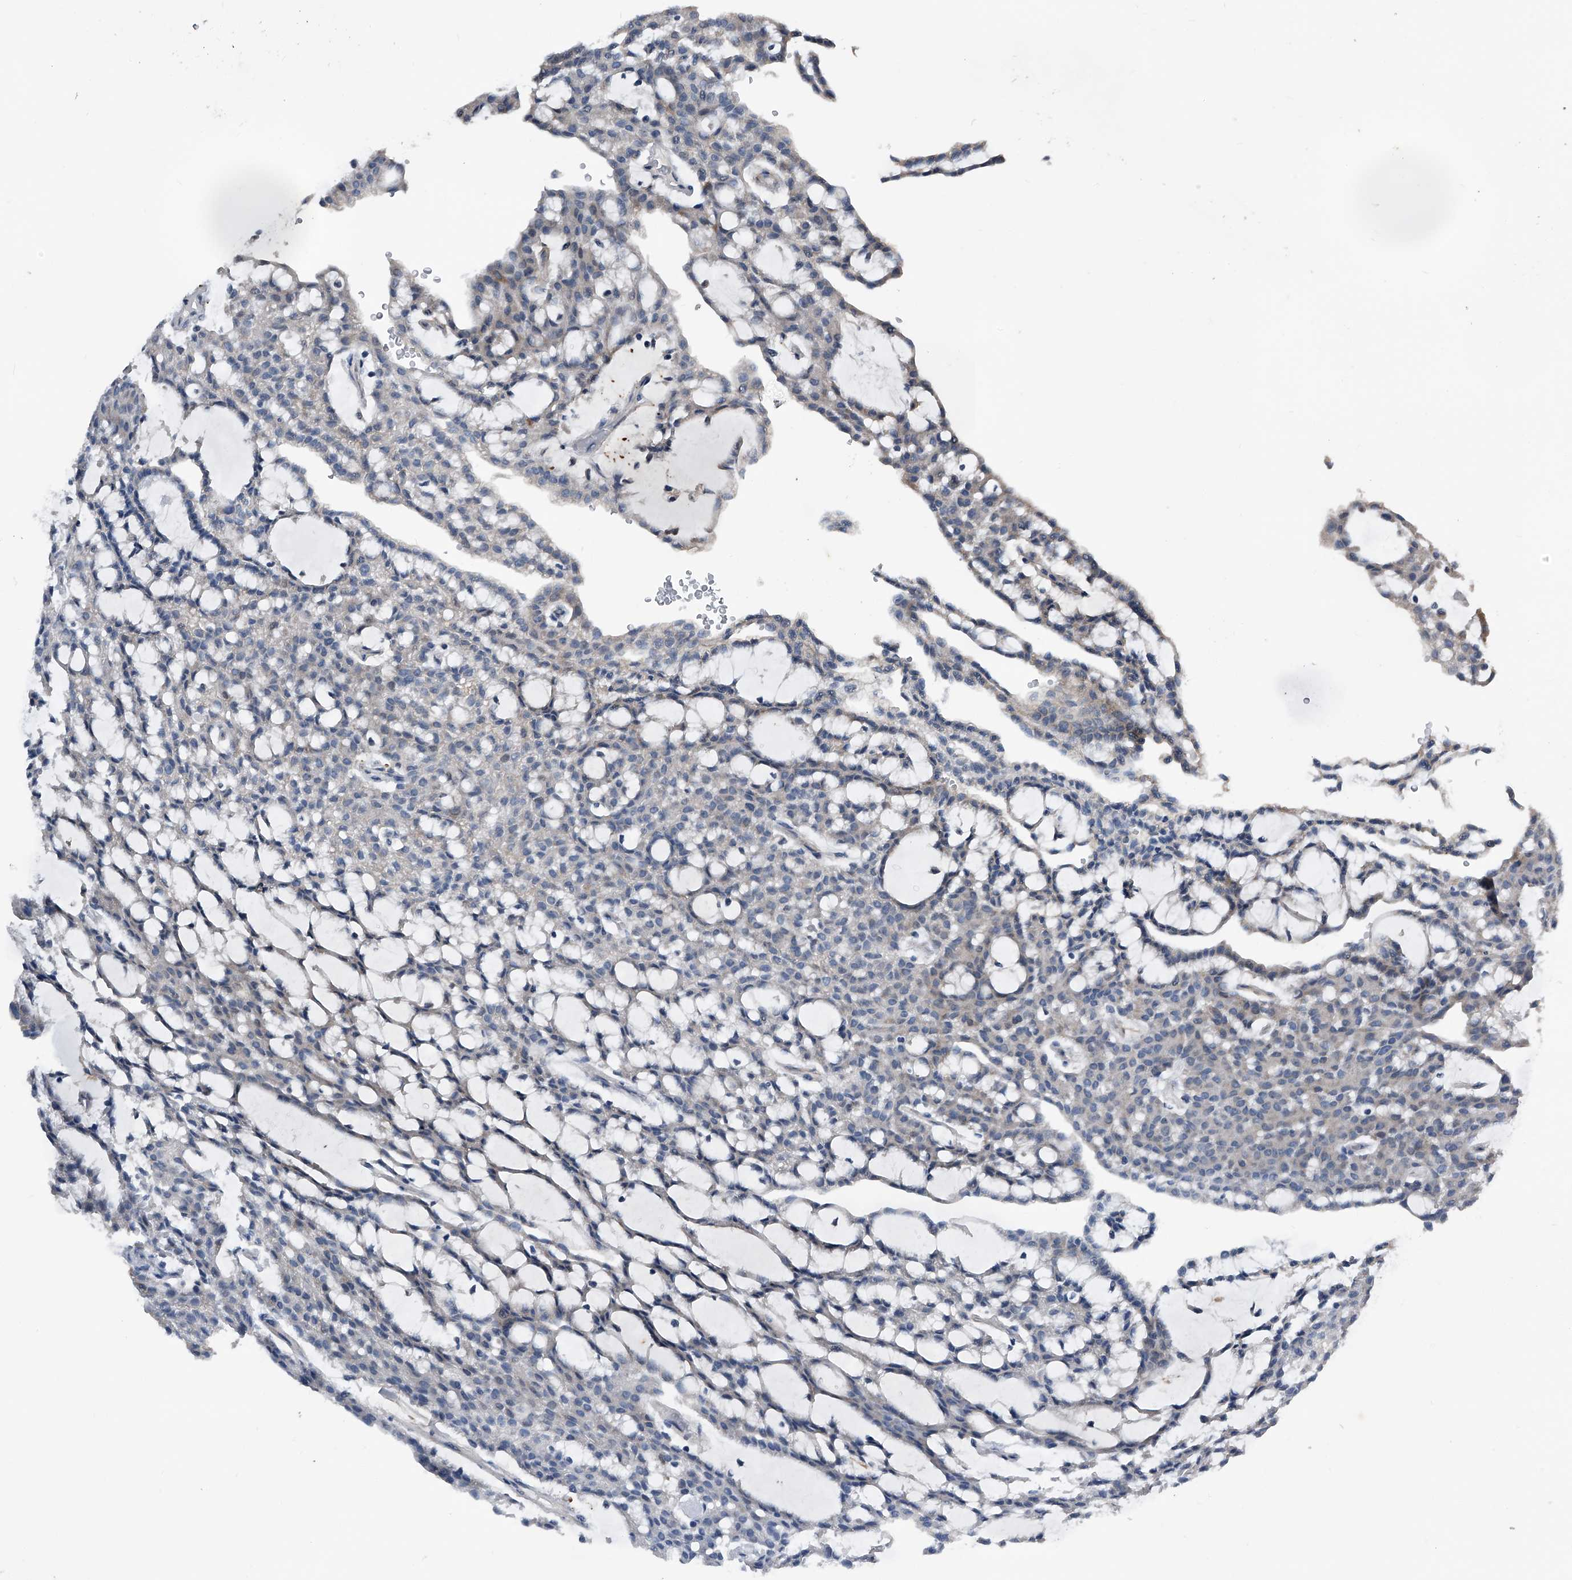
{"staining": {"intensity": "negative", "quantity": "none", "location": "none"}, "tissue": "renal cancer", "cell_type": "Tumor cells", "image_type": "cancer", "snomed": [{"axis": "morphology", "description": "Adenocarcinoma, NOS"}, {"axis": "topography", "description": "Kidney"}], "caption": "Renal cancer (adenocarcinoma) stained for a protein using immunohistochemistry exhibits no positivity tumor cells.", "gene": "PHACTR1", "patient": {"sex": "male", "age": 63}}